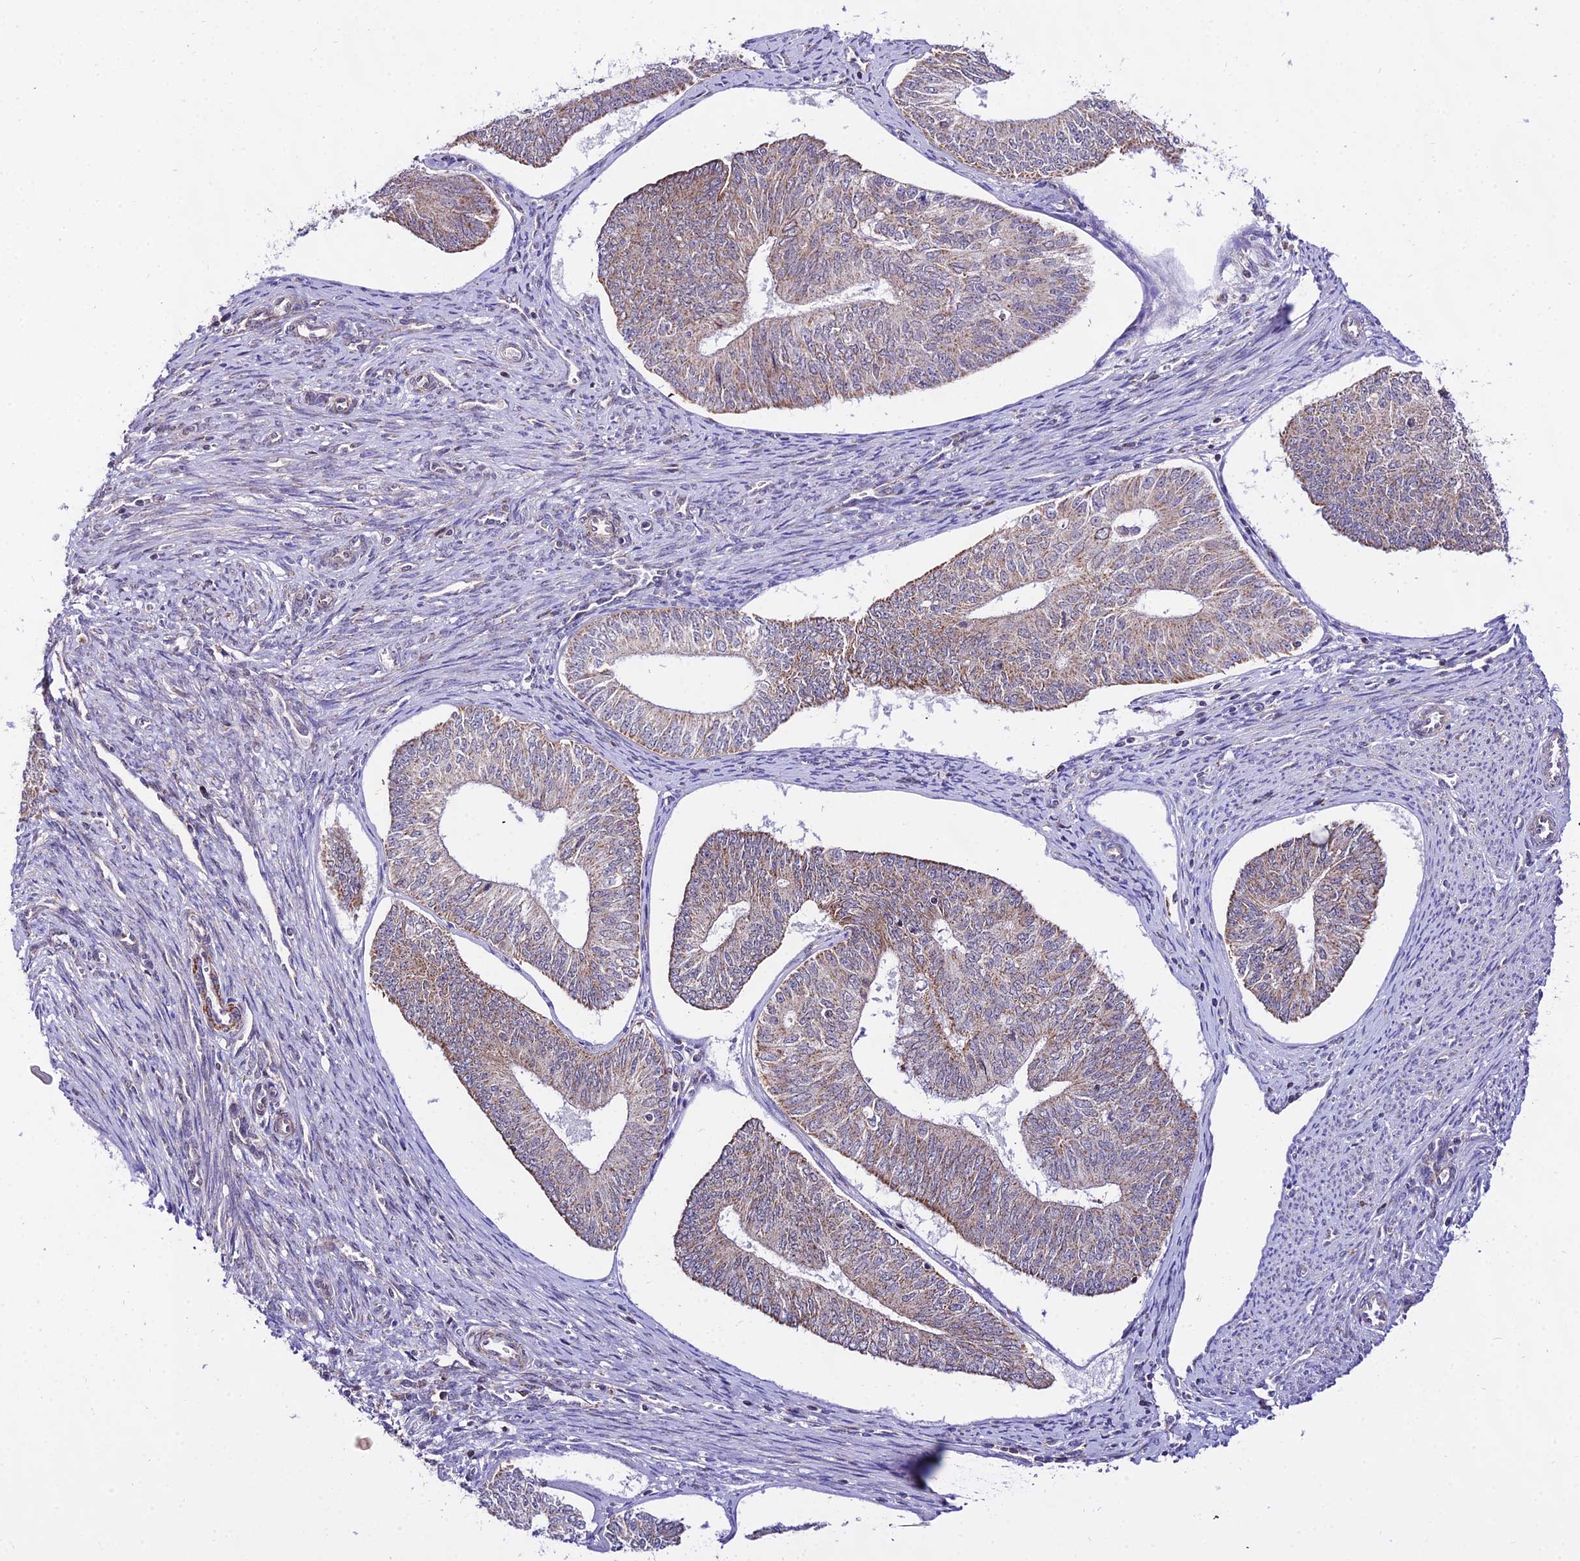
{"staining": {"intensity": "weak", "quantity": ">75%", "location": "cytoplasmic/membranous"}, "tissue": "endometrial cancer", "cell_type": "Tumor cells", "image_type": "cancer", "snomed": [{"axis": "morphology", "description": "Adenocarcinoma, NOS"}, {"axis": "topography", "description": "Endometrium"}], "caption": "Immunohistochemistry (IHC) histopathology image of human adenocarcinoma (endometrial) stained for a protein (brown), which exhibits low levels of weak cytoplasmic/membranous positivity in approximately >75% of tumor cells.", "gene": "ATP5PB", "patient": {"sex": "female", "age": 68}}